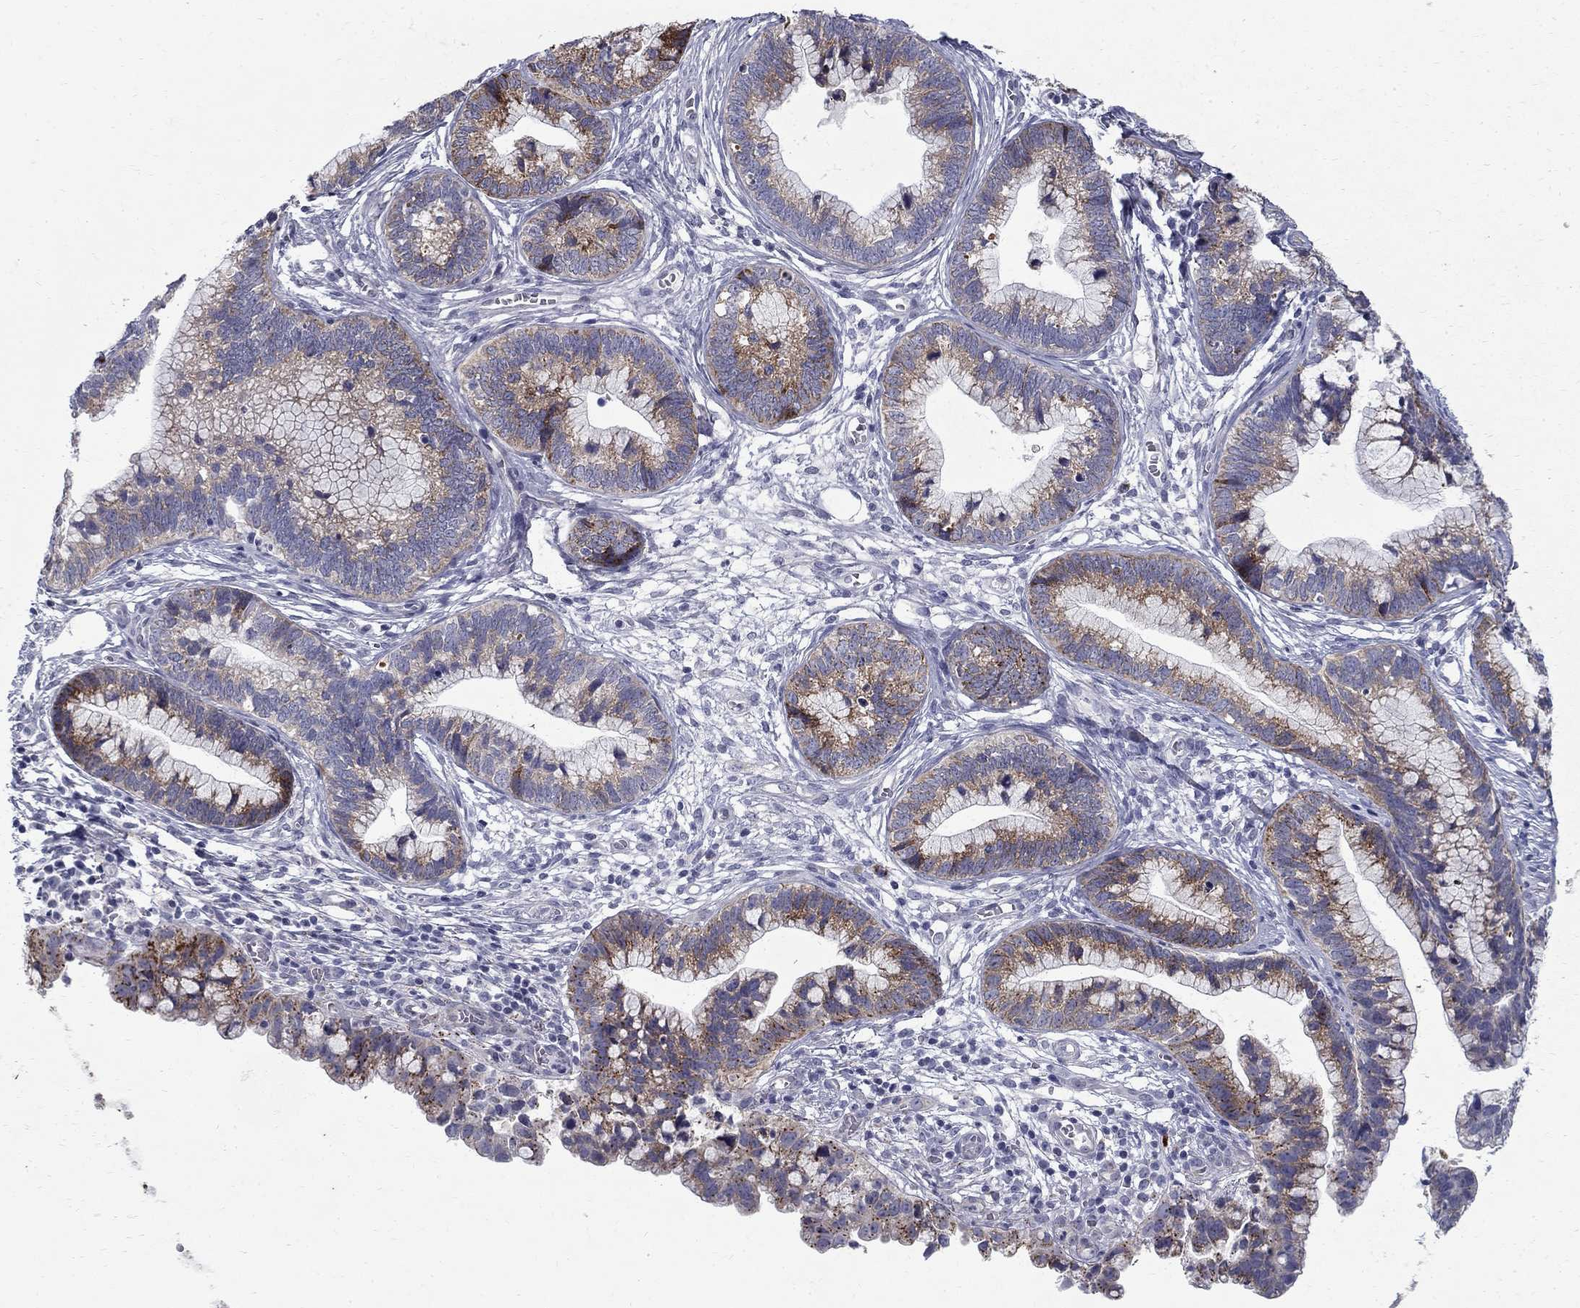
{"staining": {"intensity": "strong", "quantity": "25%-75%", "location": "cytoplasmic/membranous"}, "tissue": "cervical cancer", "cell_type": "Tumor cells", "image_type": "cancer", "snomed": [{"axis": "morphology", "description": "Adenocarcinoma, NOS"}, {"axis": "topography", "description": "Cervix"}], "caption": "Immunohistochemical staining of human cervical cancer (adenocarcinoma) demonstrates high levels of strong cytoplasmic/membranous positivity in approximately 25%-75% of tumor cells.", "gene": "CLIC6", "patient": {"sex": "female", "age": 44}}